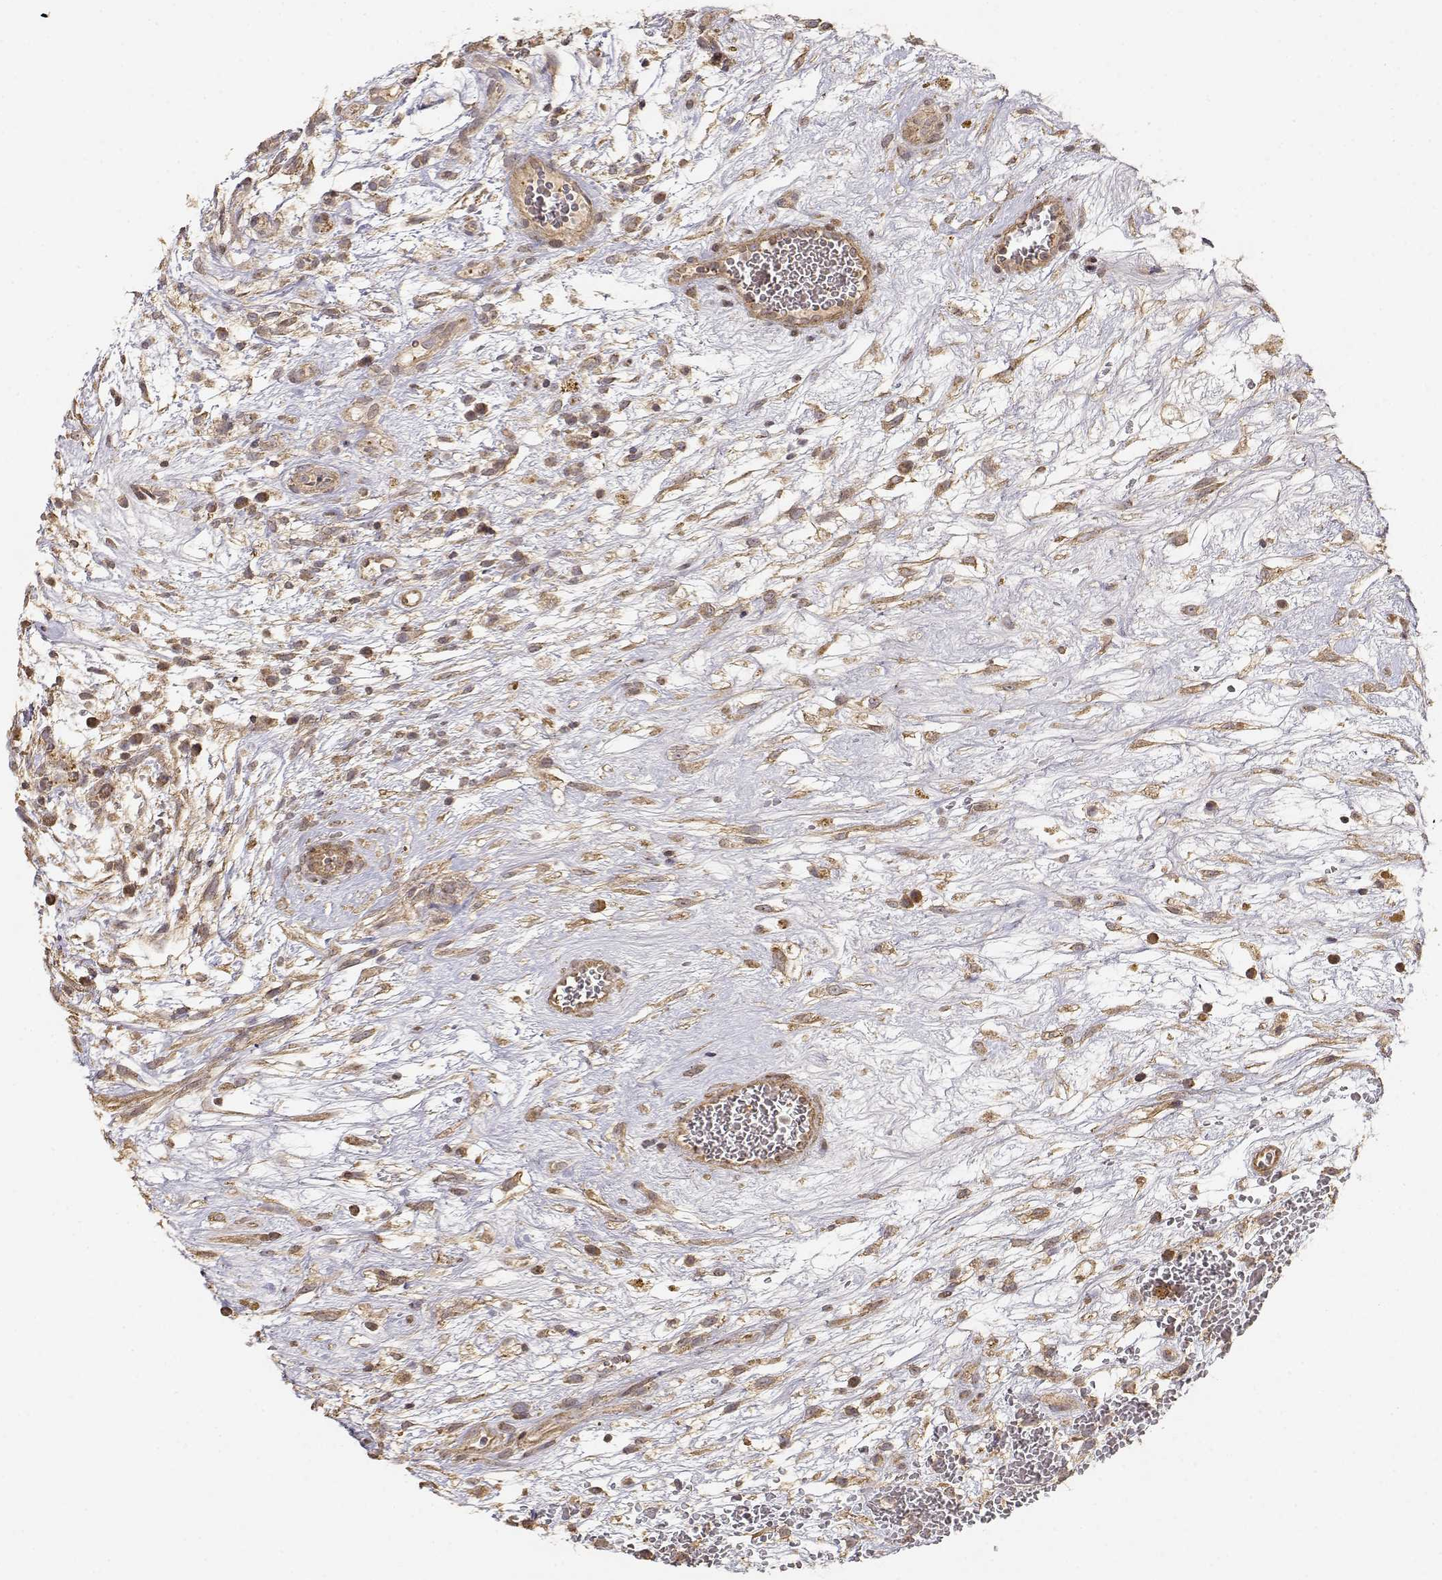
{"staining": {"intensity": "weak", "quantity": ">75%", "location": "cytoplasmic/membranous"}, "tissue": "testis cancer", "cell_type": "Tumor cells", "image_type": "cancer", "snomed": [{"axis": "morphology", "description": "Normal tissue, NOS"}, {"axis": "morphology", "description": "Carcinoma, Embryonal, NOS"}, {"axis": "topography", "description": "Testis"}], "caption": "Protein expression analysis of human testis cancer (embryonal carcinoma) reveals weak cytoplasmic/membranous expression in about >75% of tumor cells.", "gene": "PICK1", "patient": {"sex": "male", "age": 32}}